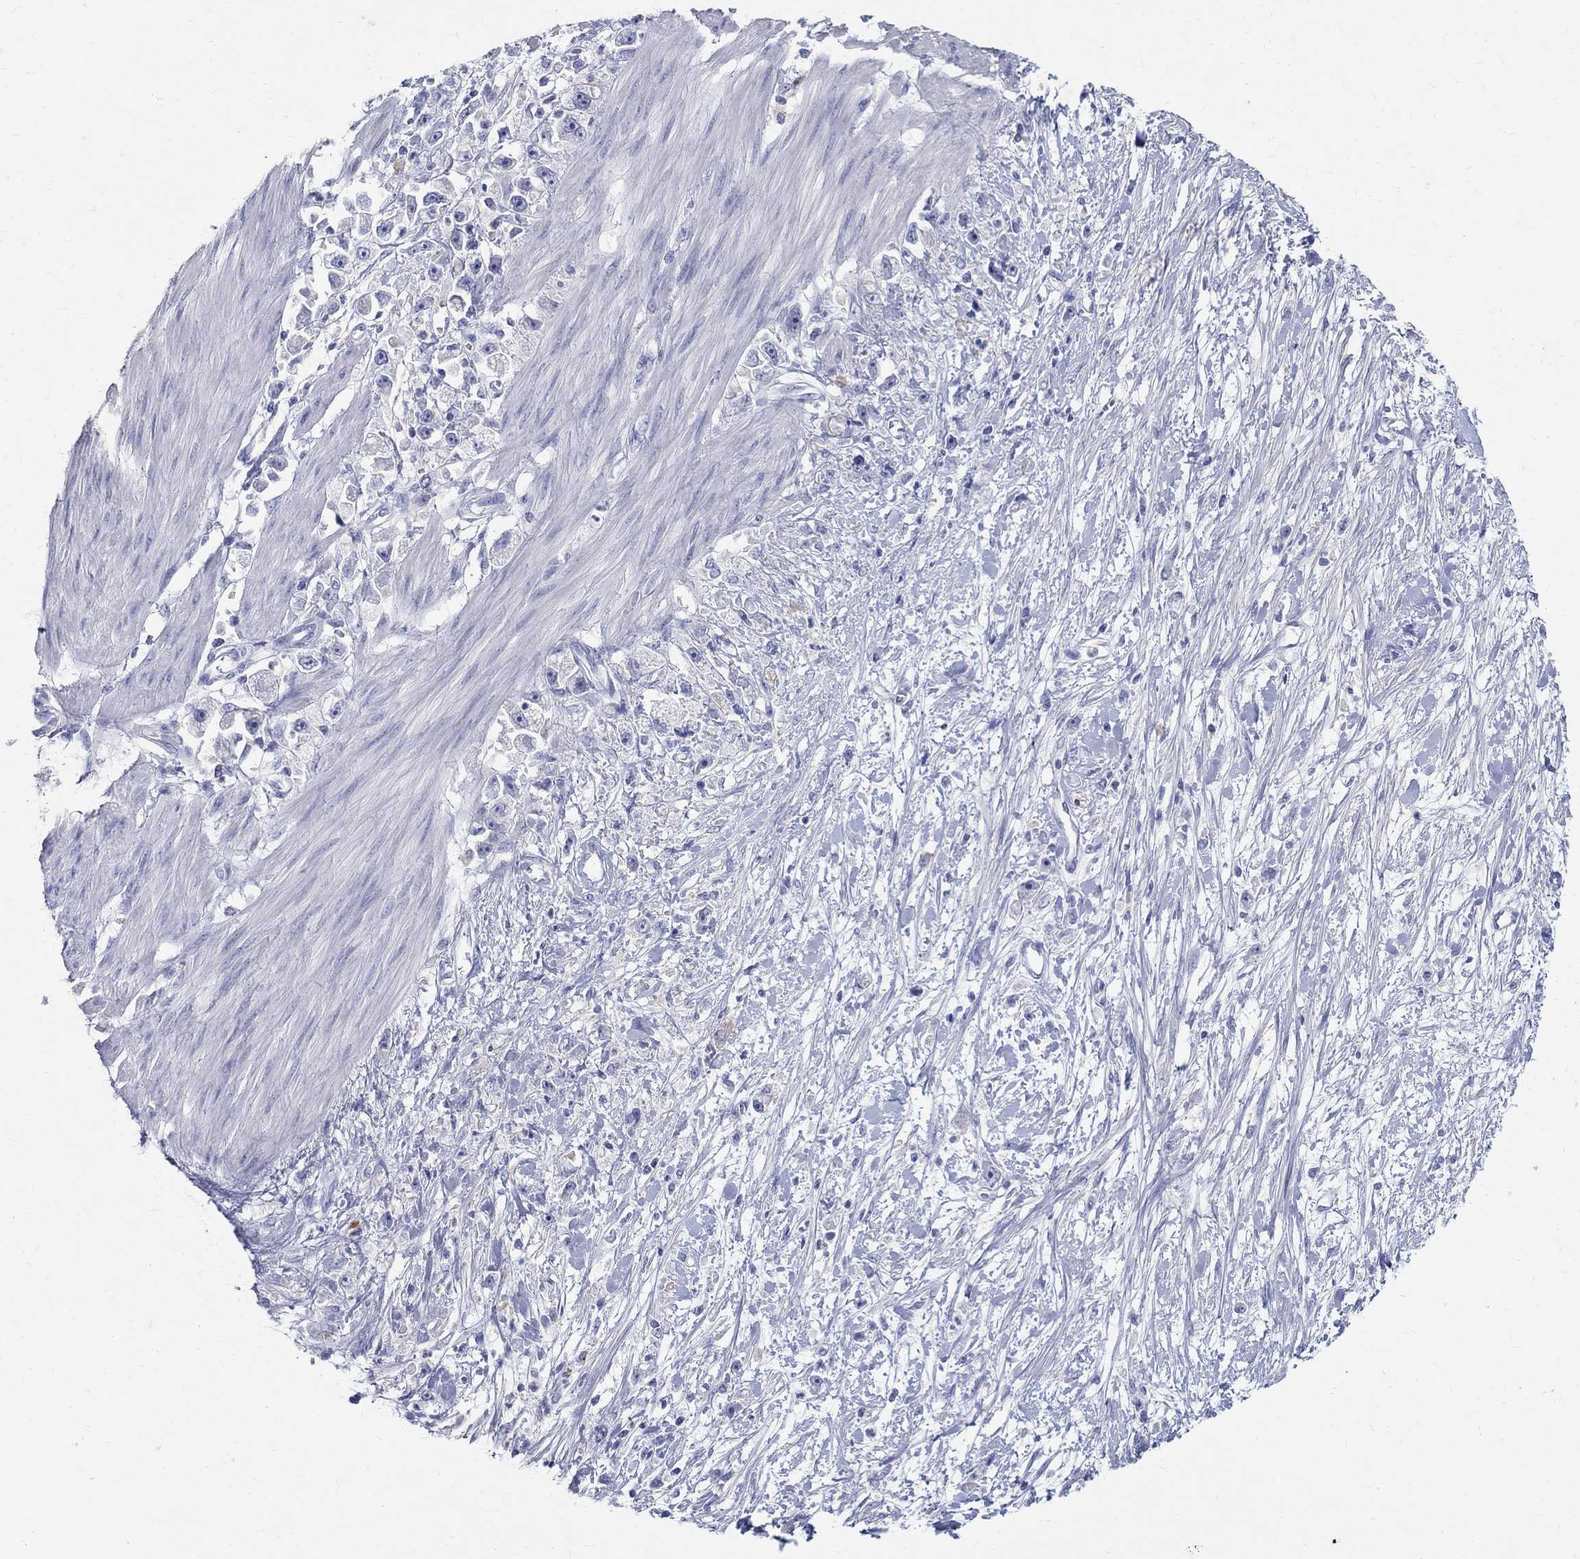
{"staining": {"intensity": "negative", "quantity": "none", "location": "none"}, "tissue": "stomach cancer", "cell_type": "Tumor cells", "image_type": "cancer", "snomed": [{"axis": "morphology", "description": "Adenocarcinoma, NOS"}, {"axis": "topography", "description": "Stomach"}], "caption": "A high-resolution micrograph shows IHC staining of stomach adenocarcinoma, which shows no significant staining in tumor cells.", "gene": "SOX2", "patient": {"sex": "female", "age": 59}}